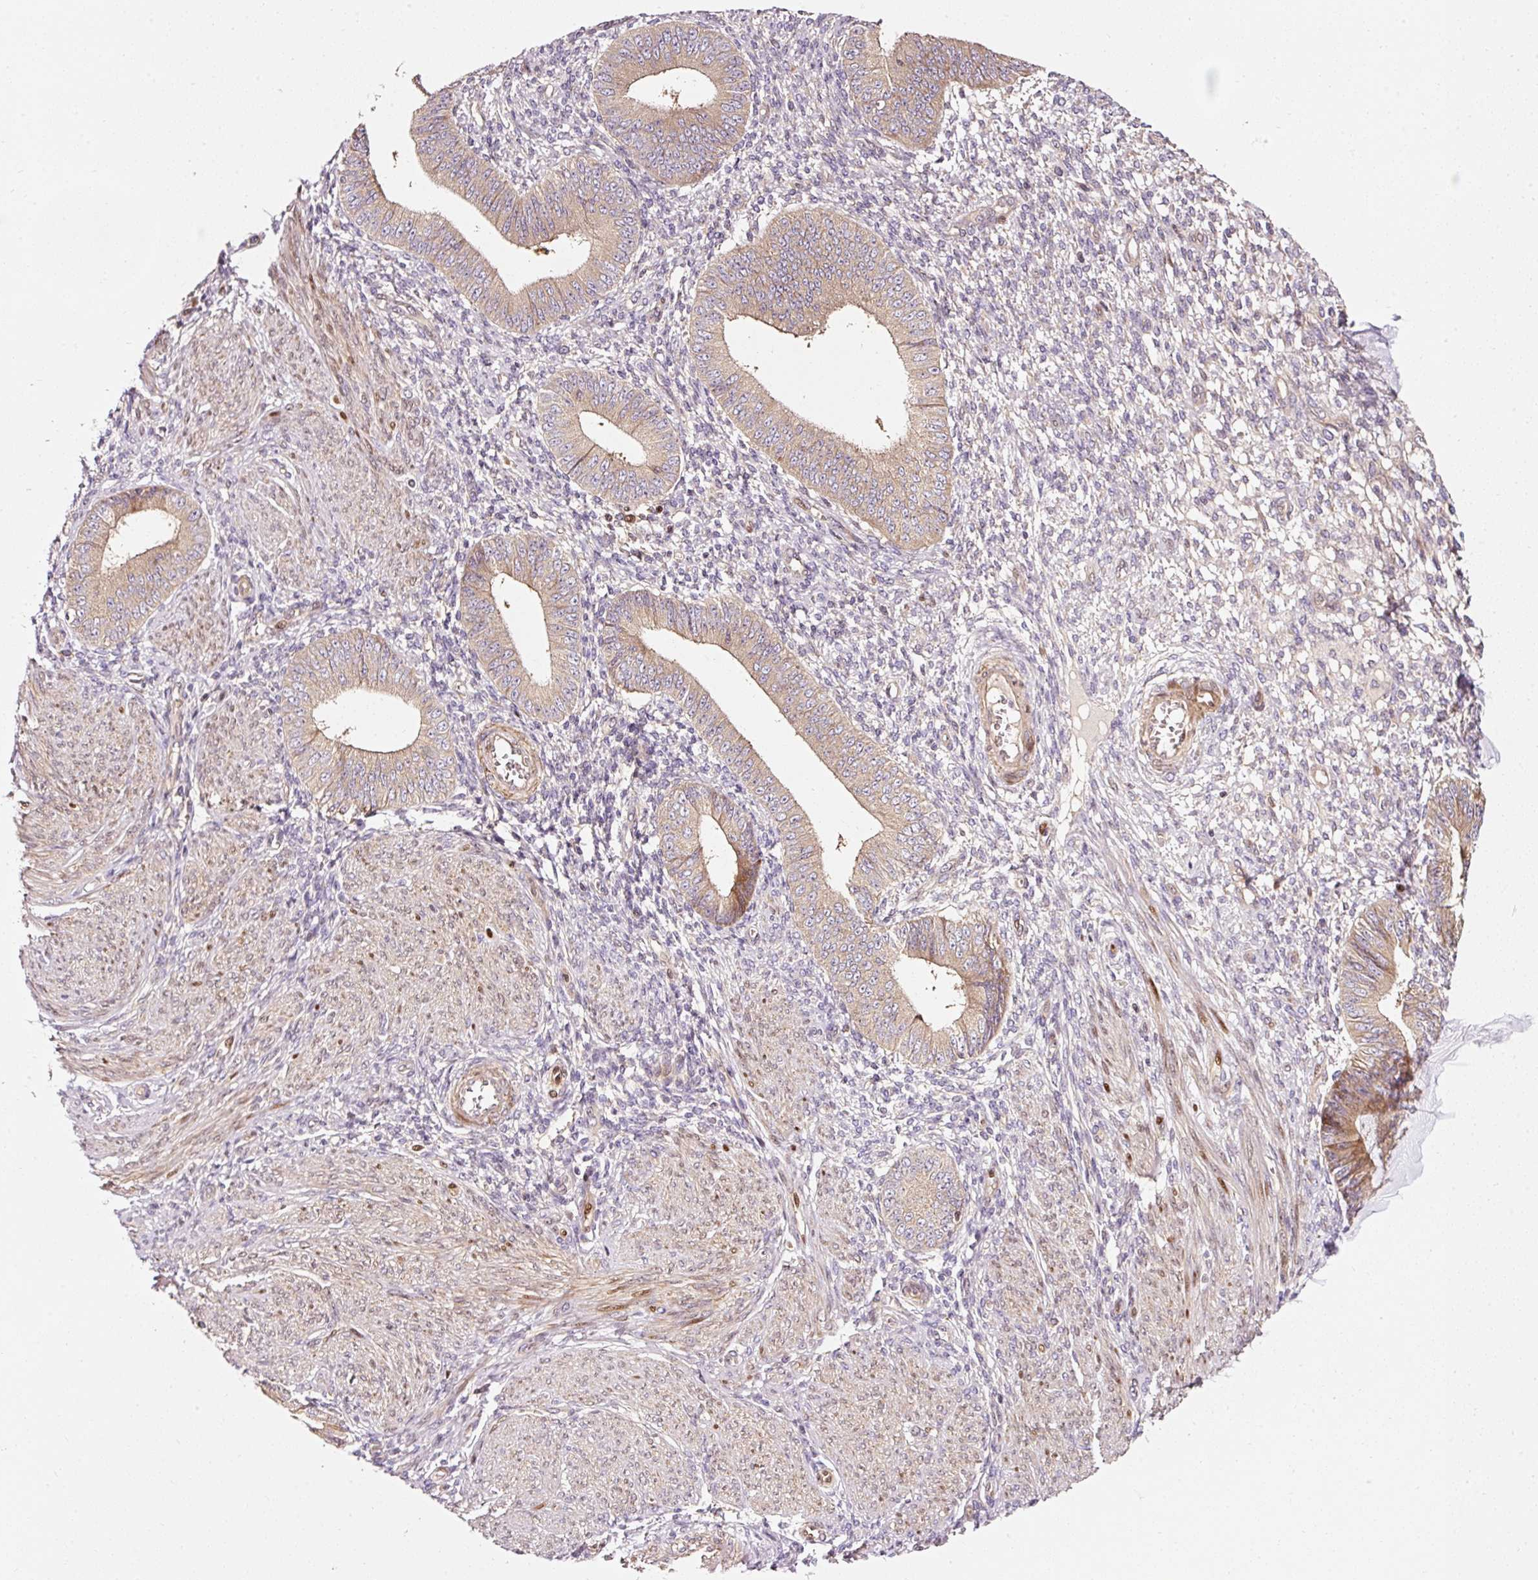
{"staining": {"intensity": "negative", "quantity": "none", "location": "none"}, "tissue": "endometrium", "cell_type": "Cells in endometrial stroma", "image_type": "normal", "snomed": [{"axis": "morphology", "description": "Normal tissue, NOS"}, {"axis": "topography", "description": "Endometrium"}], "caption": "Immunohistochemistry (IHC) photomicrograph of normal endometrium stained for a protein (brown), which displays no expression in cells in endometrial stroma. (DAB (3,3'-diaminobenzidine) immunohistochemistry (IHC) visualized using brightfield microscopy, high magnification).", "gene": "NAPA", "patient": {"sex": "female", "age": 49}}